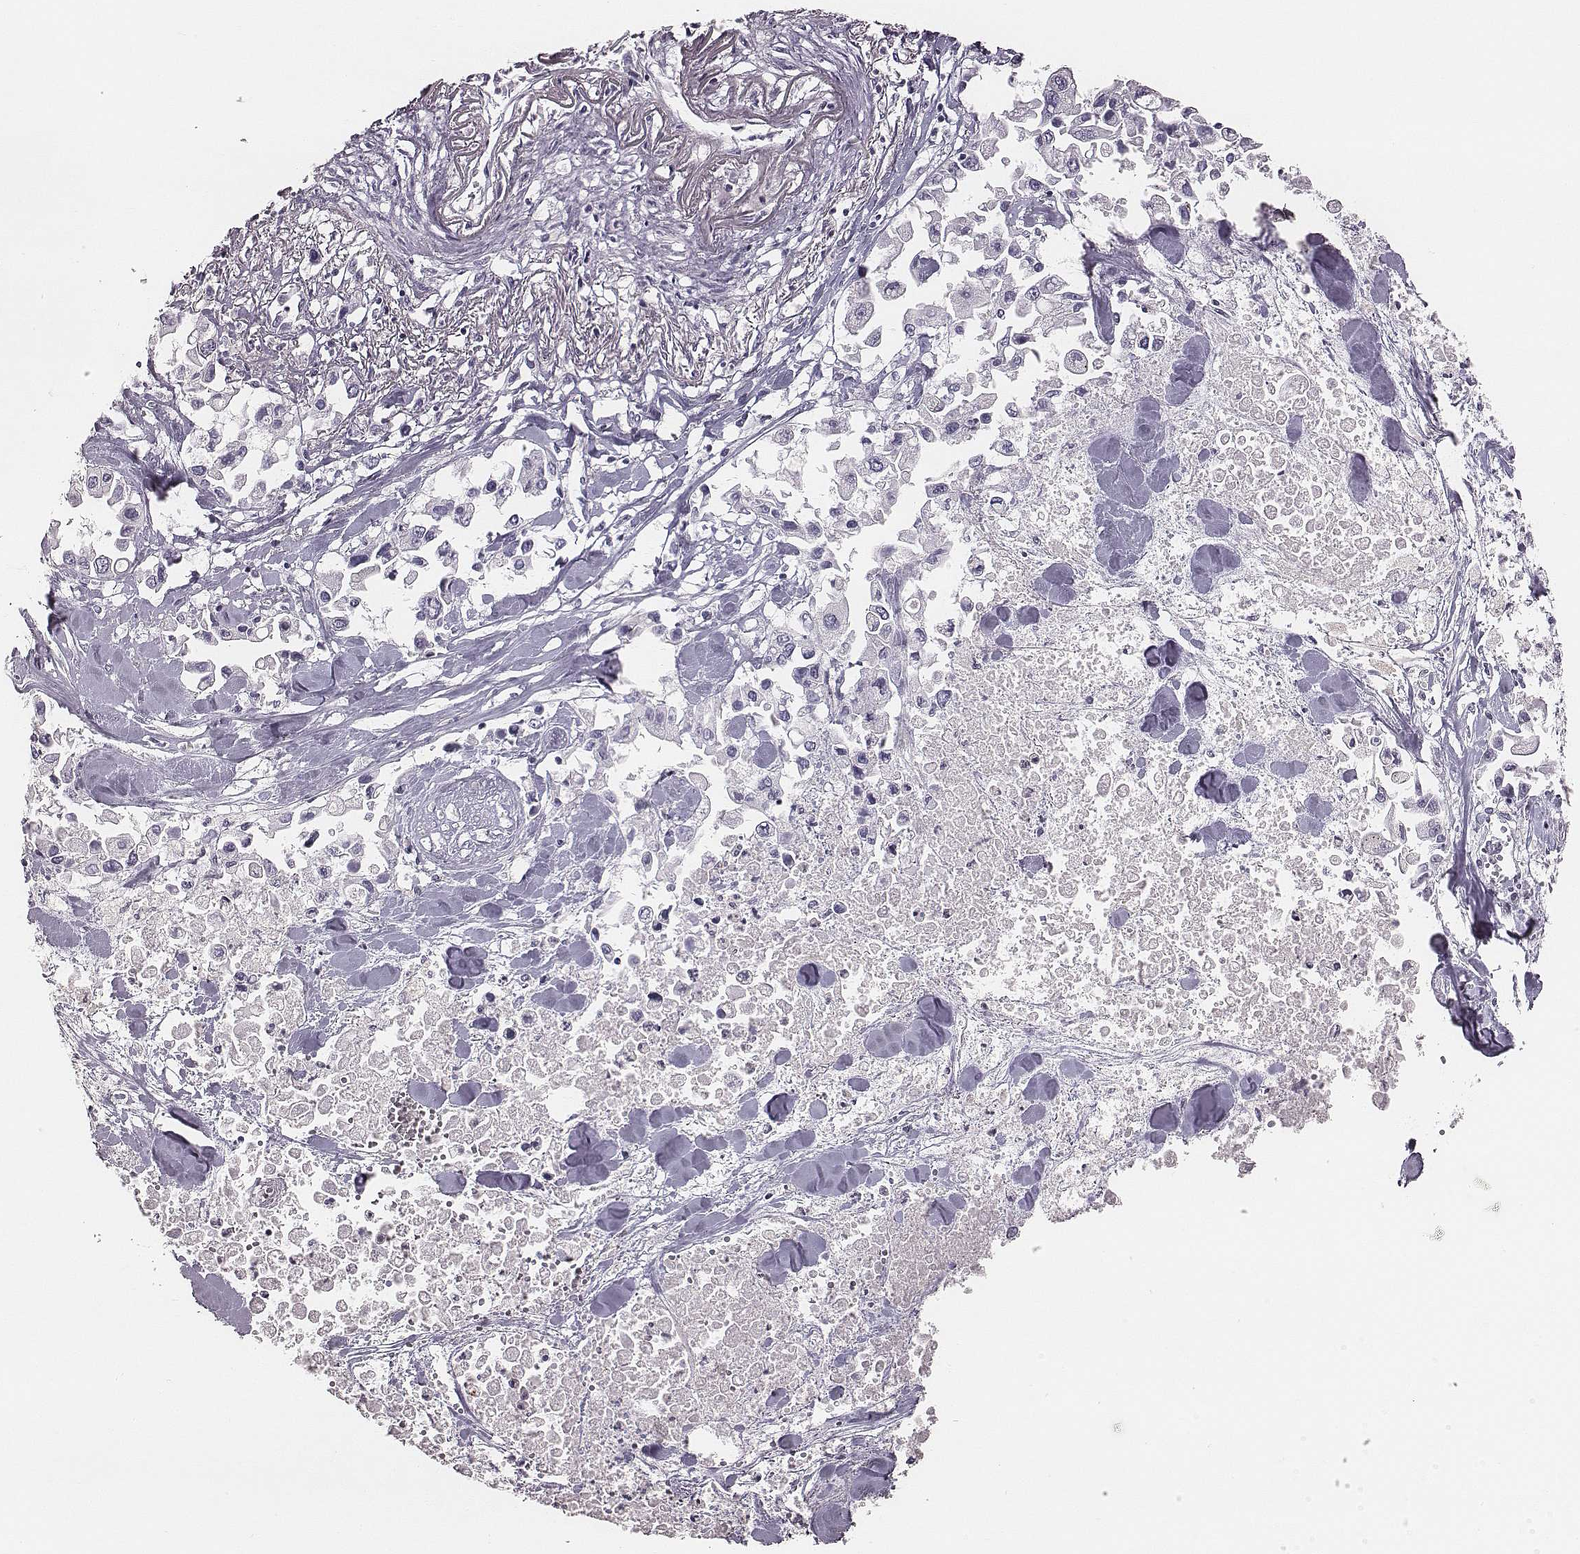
{"staining": {"intensity": "negative", "quantity": "none", "location": "none"}, "tissue": "pancreatic cancer", "cell_type": "Tumor cells", "image_type": "cancer", "snomed": [{"axis": "morphology", "description": "Adenocarcinoma, NOS"}, {"axis": "topography", "description": "Pancreas"}], "caption": "IHC histopathology image of human pancreatic cancer stained for a protein (brown), which displays no positivity in tumor cells.", "gene": "ZNF365", "patient": {"sex": "female", "age": 83}}